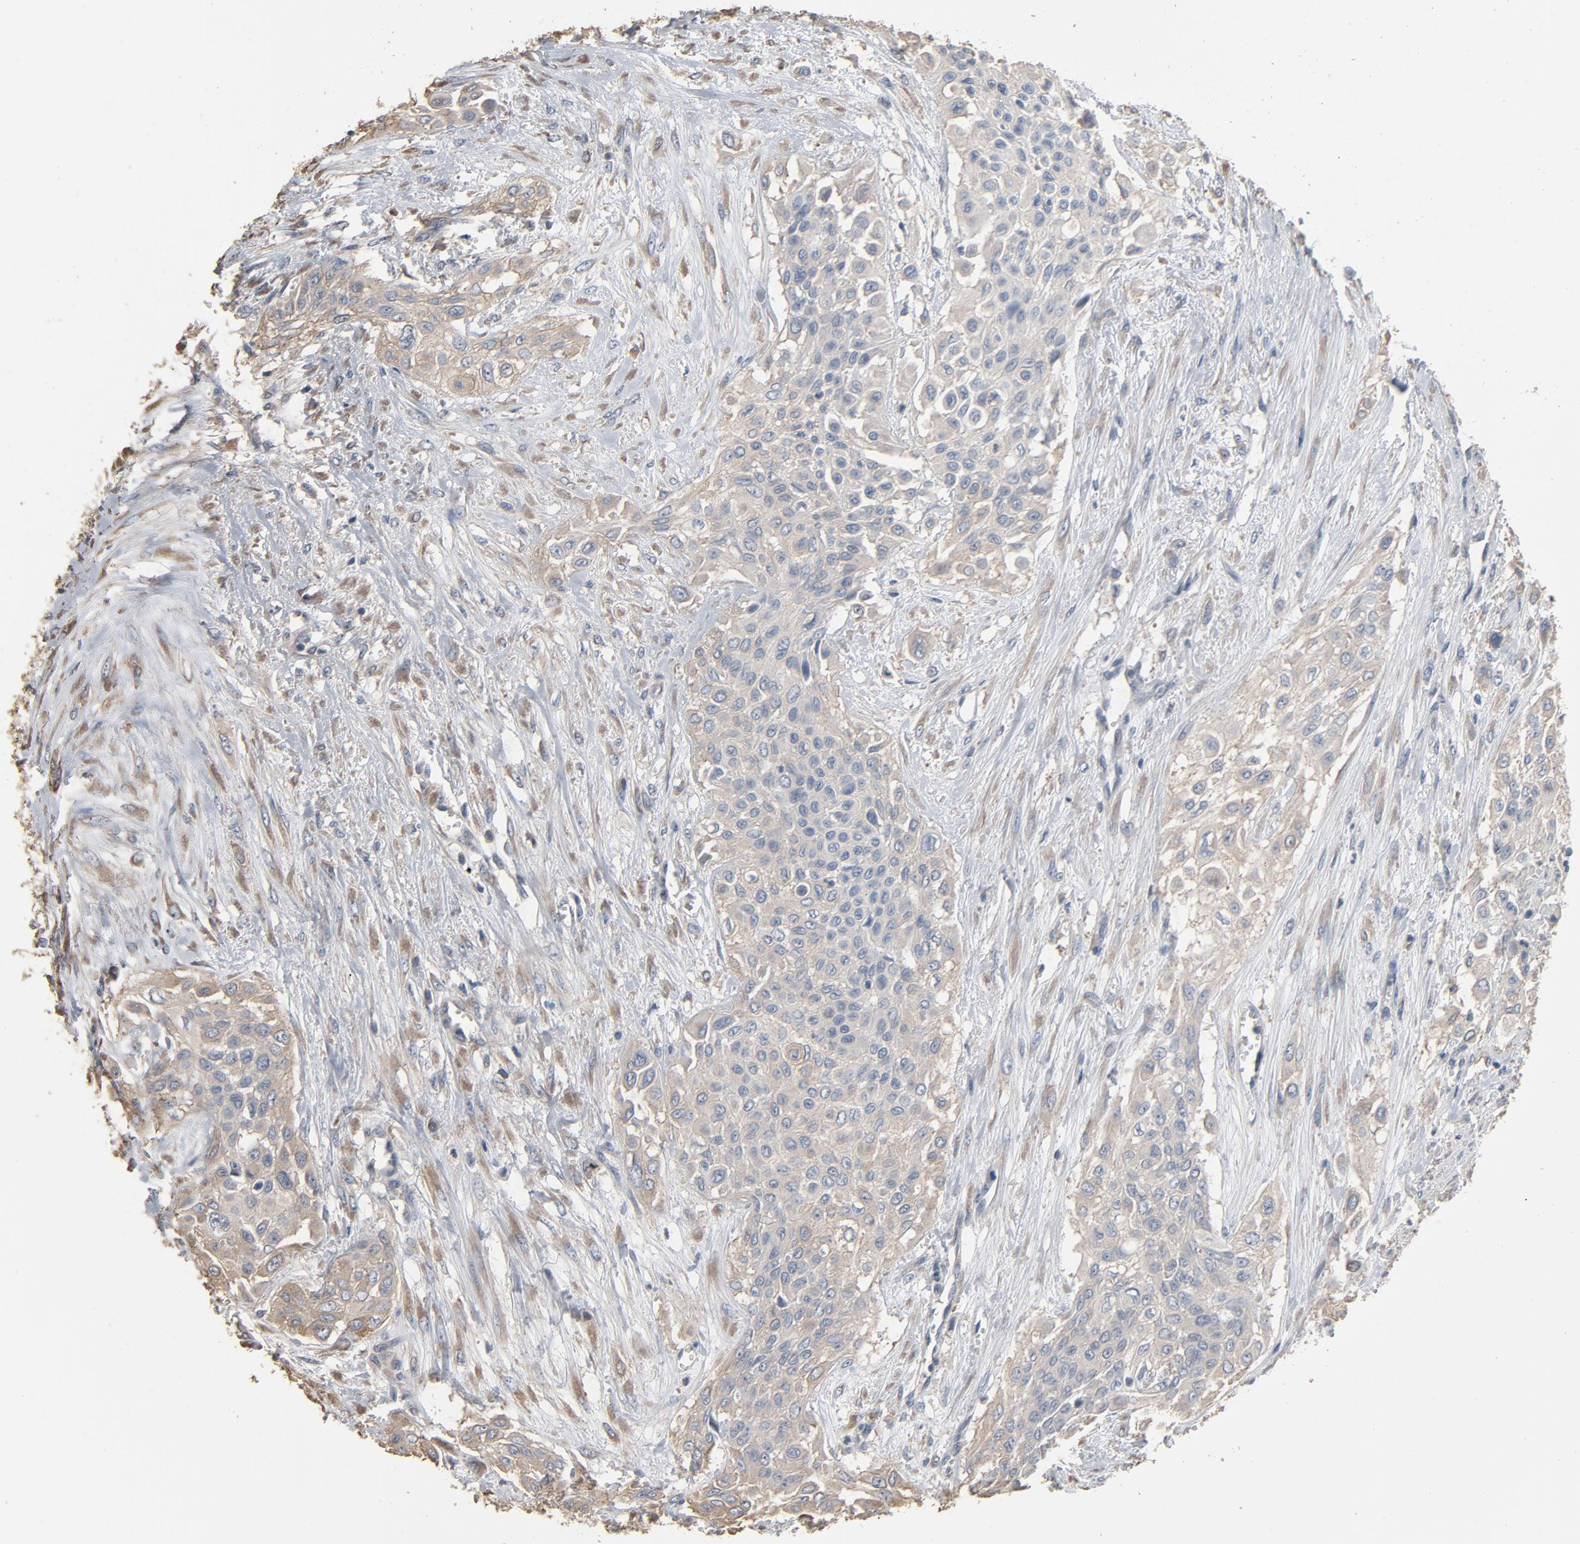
{"staining": {"intensity": "weak", "quantity": ">75%", "location": "cytoplasmic/membranous"}, "tissue": "urothelial cancer", "cell_type": "Tumor cells", "image_type": "cancer", "snomed": [{"axis": "morphology", "description": "Urothelial carcinoma, High grade"}, {"axis": "topography", "description": "Urinary bladder"}], "caption": "DAB (3,3'-diaminobenzidine) immunohistochemical staining of human high-grade urothelial carcinoma displays weak cytoplasmic/membranous protein expression in about >75% of tumor cells. The staining was performed using DAB (3,3'-diaminobenzidine), with brown indicating positive protein expression. Nuclei are stained blue with hematoxylin.", "gene": "SOX6", "patient": {"sex": "male", "age": 57}}